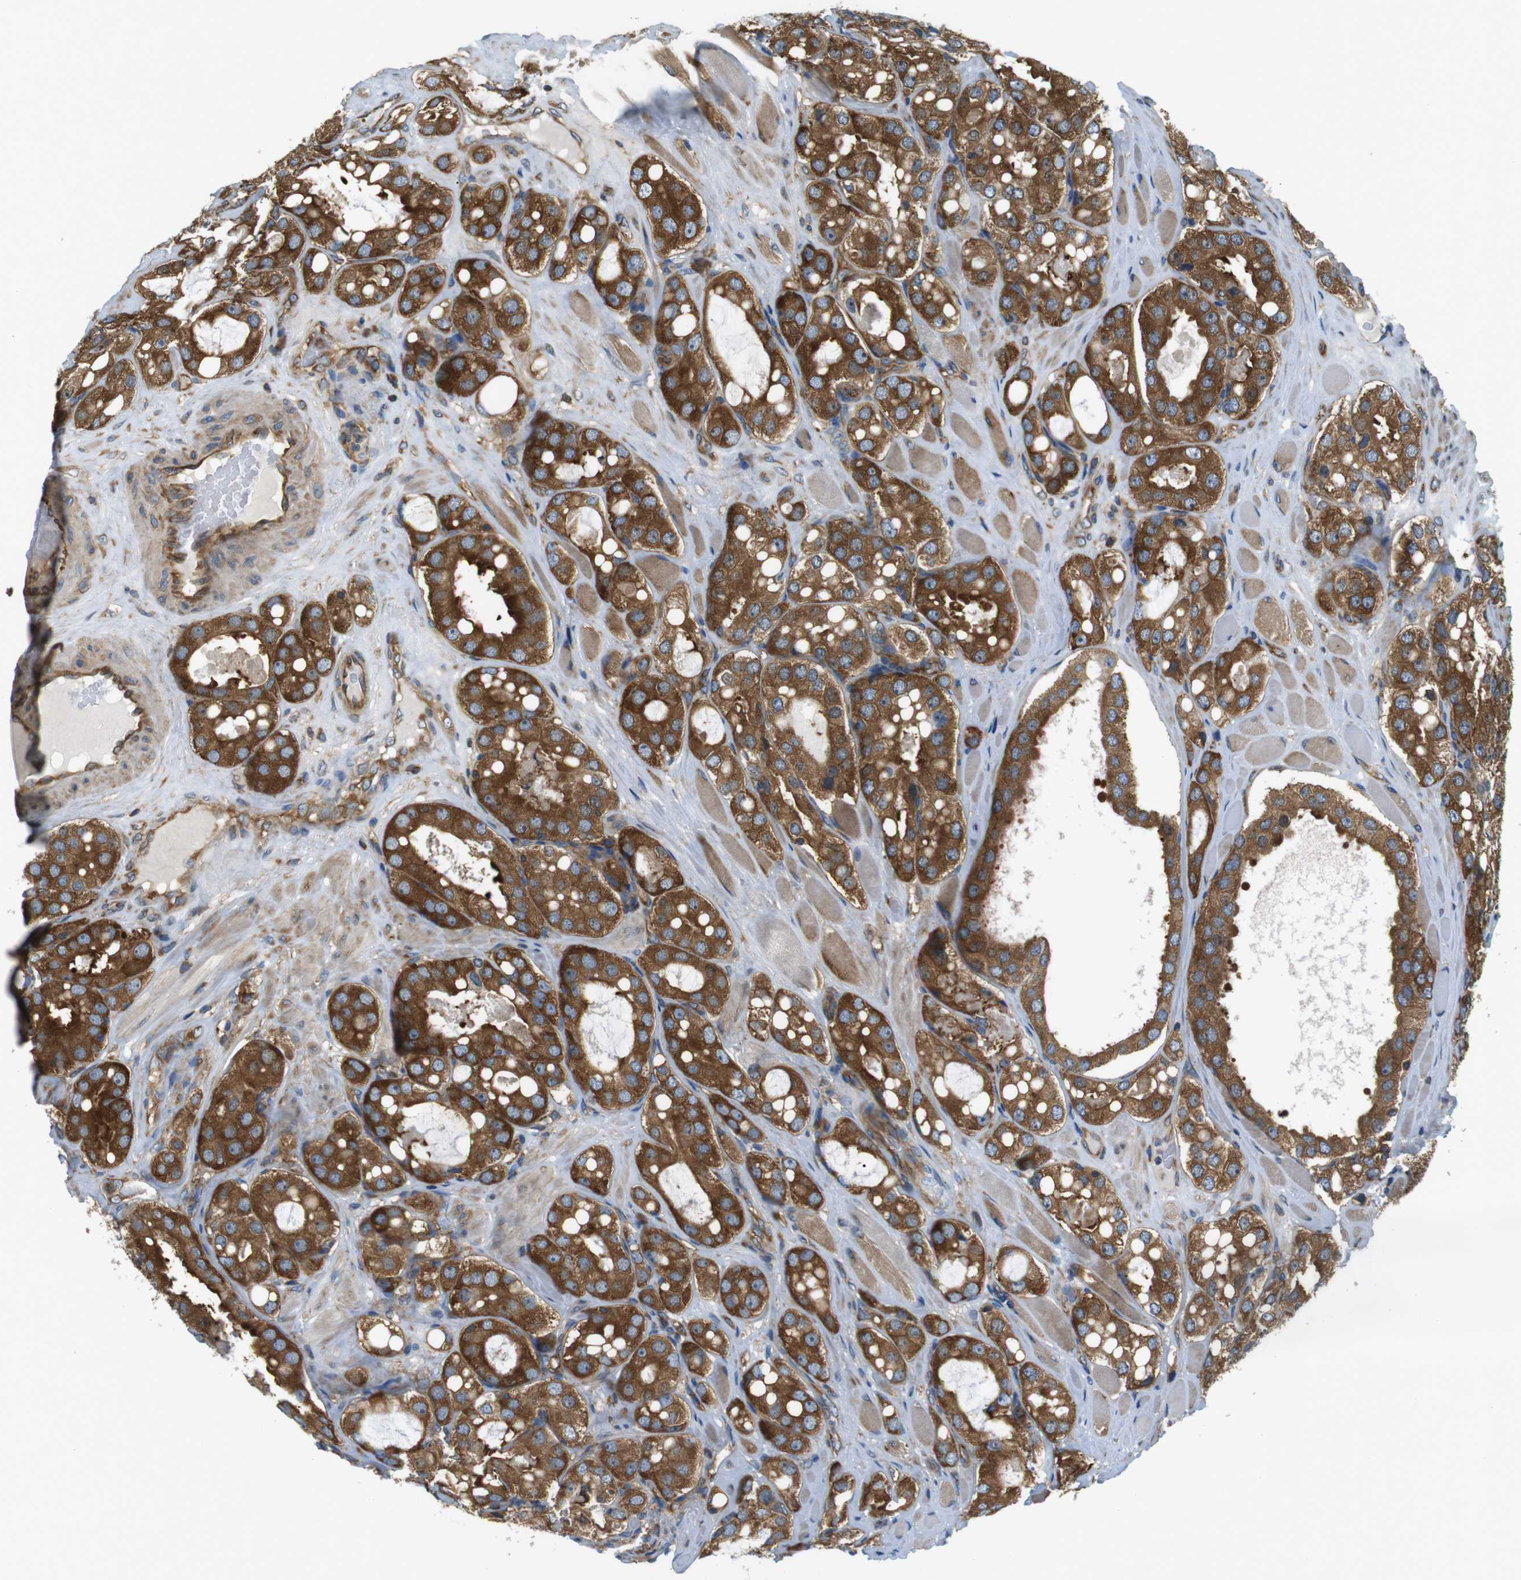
{"staining": {"intensity": "strong", "quantity": ">75%", "location": "cytoplasmic/membranous"}, "tissue": "prostate cancer", "cell_type": "Tumor cells", "image_type": "cancer", "snomed": [{"axis": "morphology", "description": "Adenocarcinoma, High grade"}, {"axis": "topography", "description": "Prostate"}], "caption": "Human prostate cancer stained with a protein marker demonstrates strong staining in tumor cells.", "gene": "TSC1", "patient": {"sex": "male", "age": 65}}